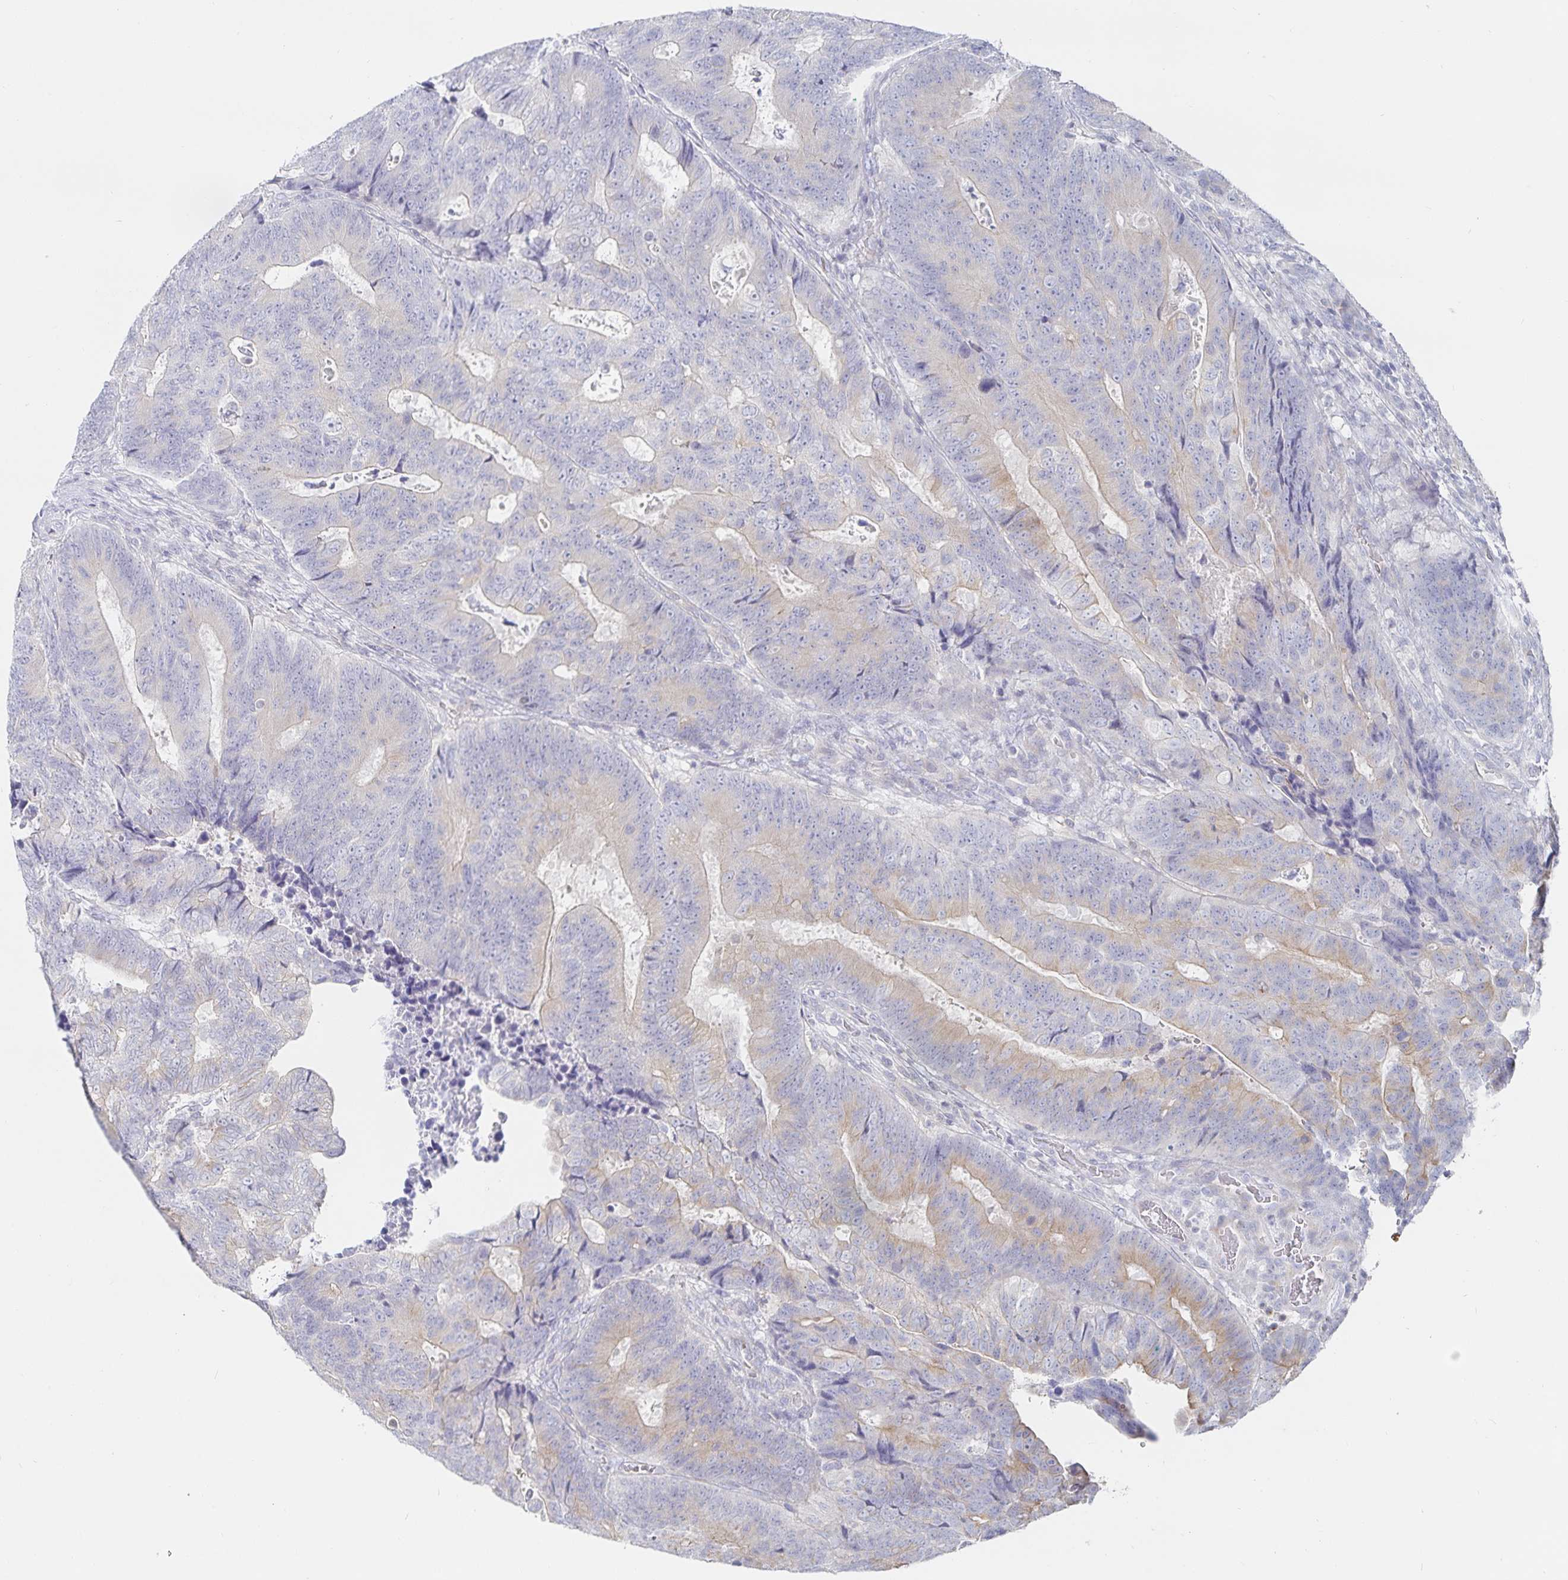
{"staining": {"intensity": "weak", "quantity": "25%-75%", "location": "cytoplasmic/membranous"}, "tissue": "colorectal cancer", "cell_type": "Tumor cells", "image_type": "cancer", "snomed": [{"axis": "morphology", "description": "Adenocarcinoma, NOS"}, {"axis": "topography", "description": "Colon"}], "caption": "Tumor cells show weak cytoplasmic/membranous positivity in about 25%-75% of cells in colorectal adenocarcinoma. (Stains: DAB in brown, nuclei in blue, Microscopy: brightfield microscopy at high magnification).", "gene": "SFTPA1", "patient": {"sex": "female", "age": 48}}